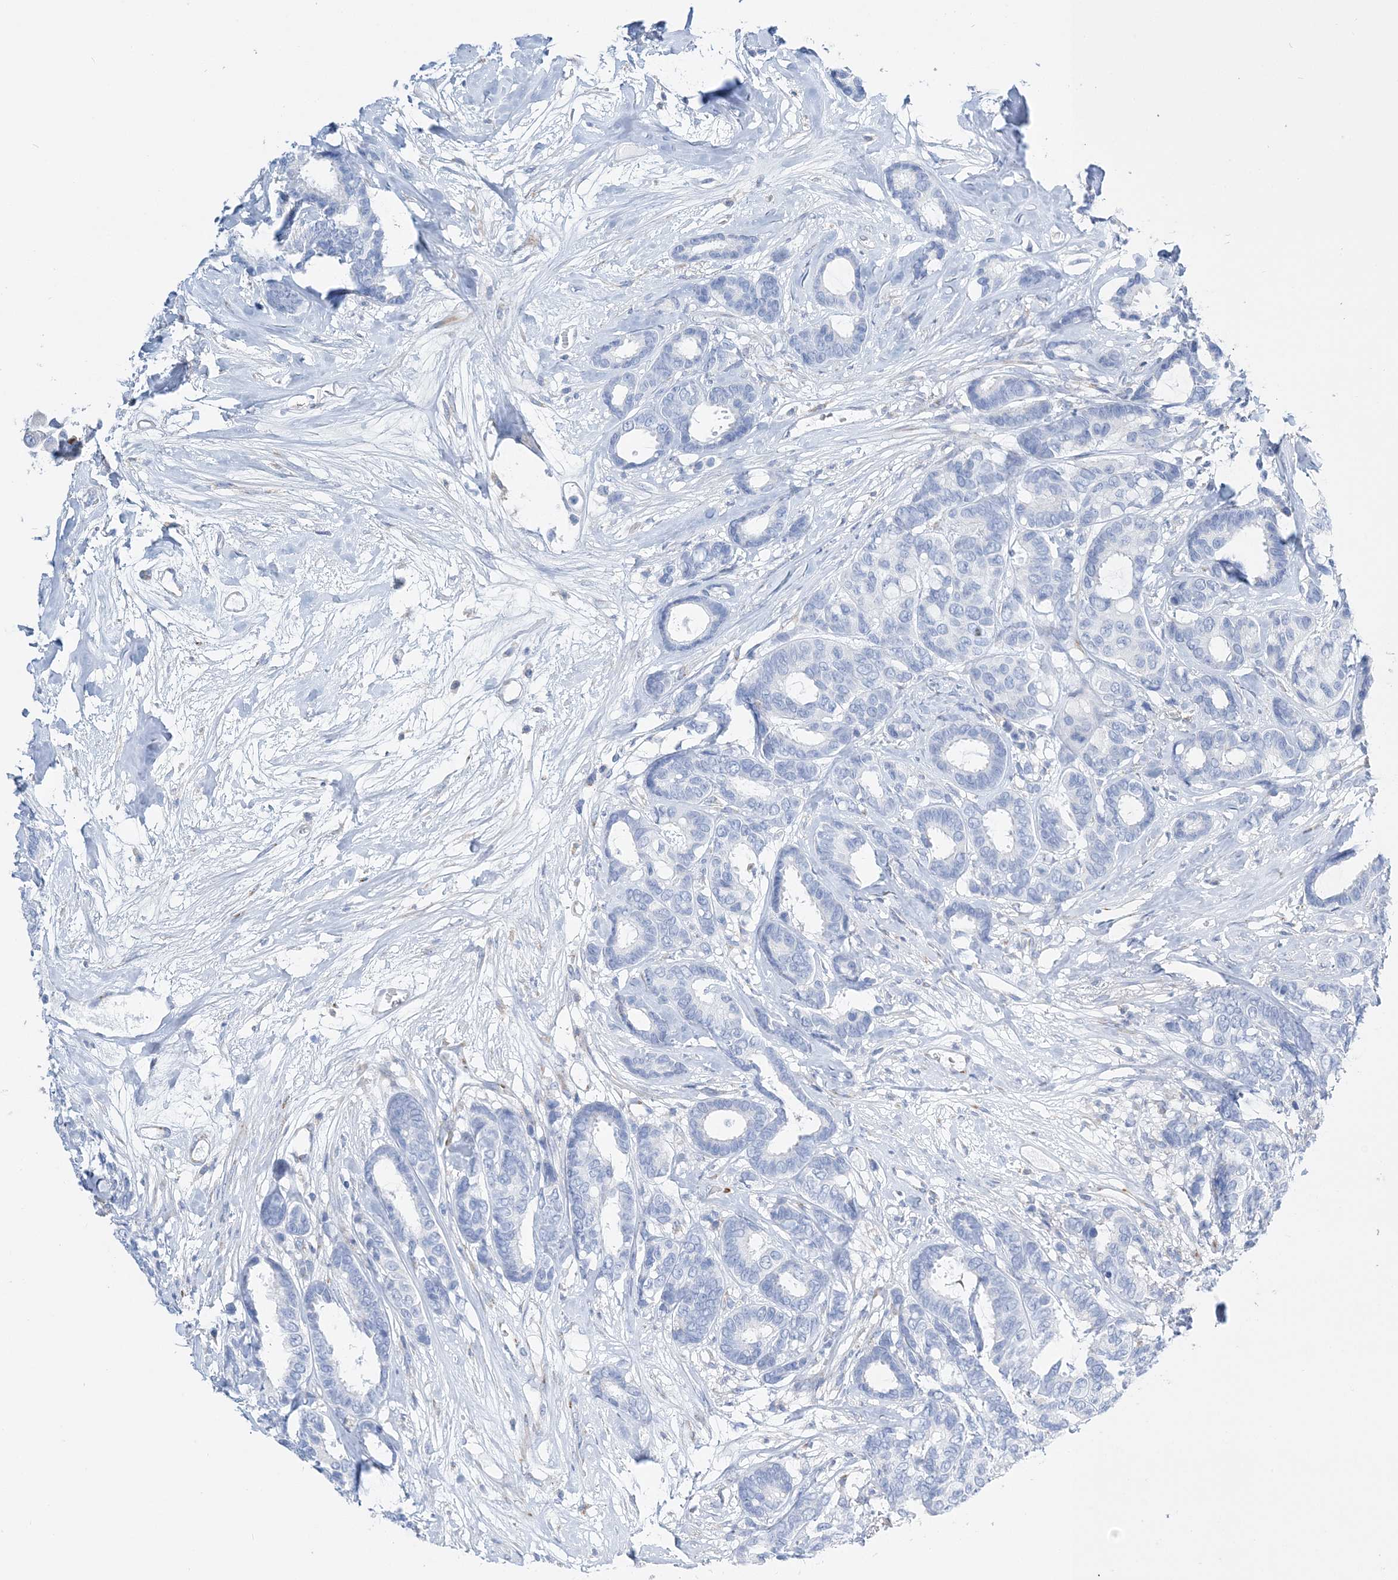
{"staining": {"intensity": "negative", "quantity": "none", "location": "none"}, "tissue": "breast cancer", "cell_type": "Tumor cells", "image_type": "cancer", "snomed": [{"axis": "morphology", "description": "Duct carcinoma"}, {"axis": "topography", "description": "Breast"}], "caption": "High magnification brightfield microscopy of breast cancer (invasive ductal carcinoma) stained with DAB (brown) and counterstained with hematoxylin (blue): tumor cells show no significant expression.", "gene": "TSPYL6", "patient": {"sex": "female", "age": 87}}